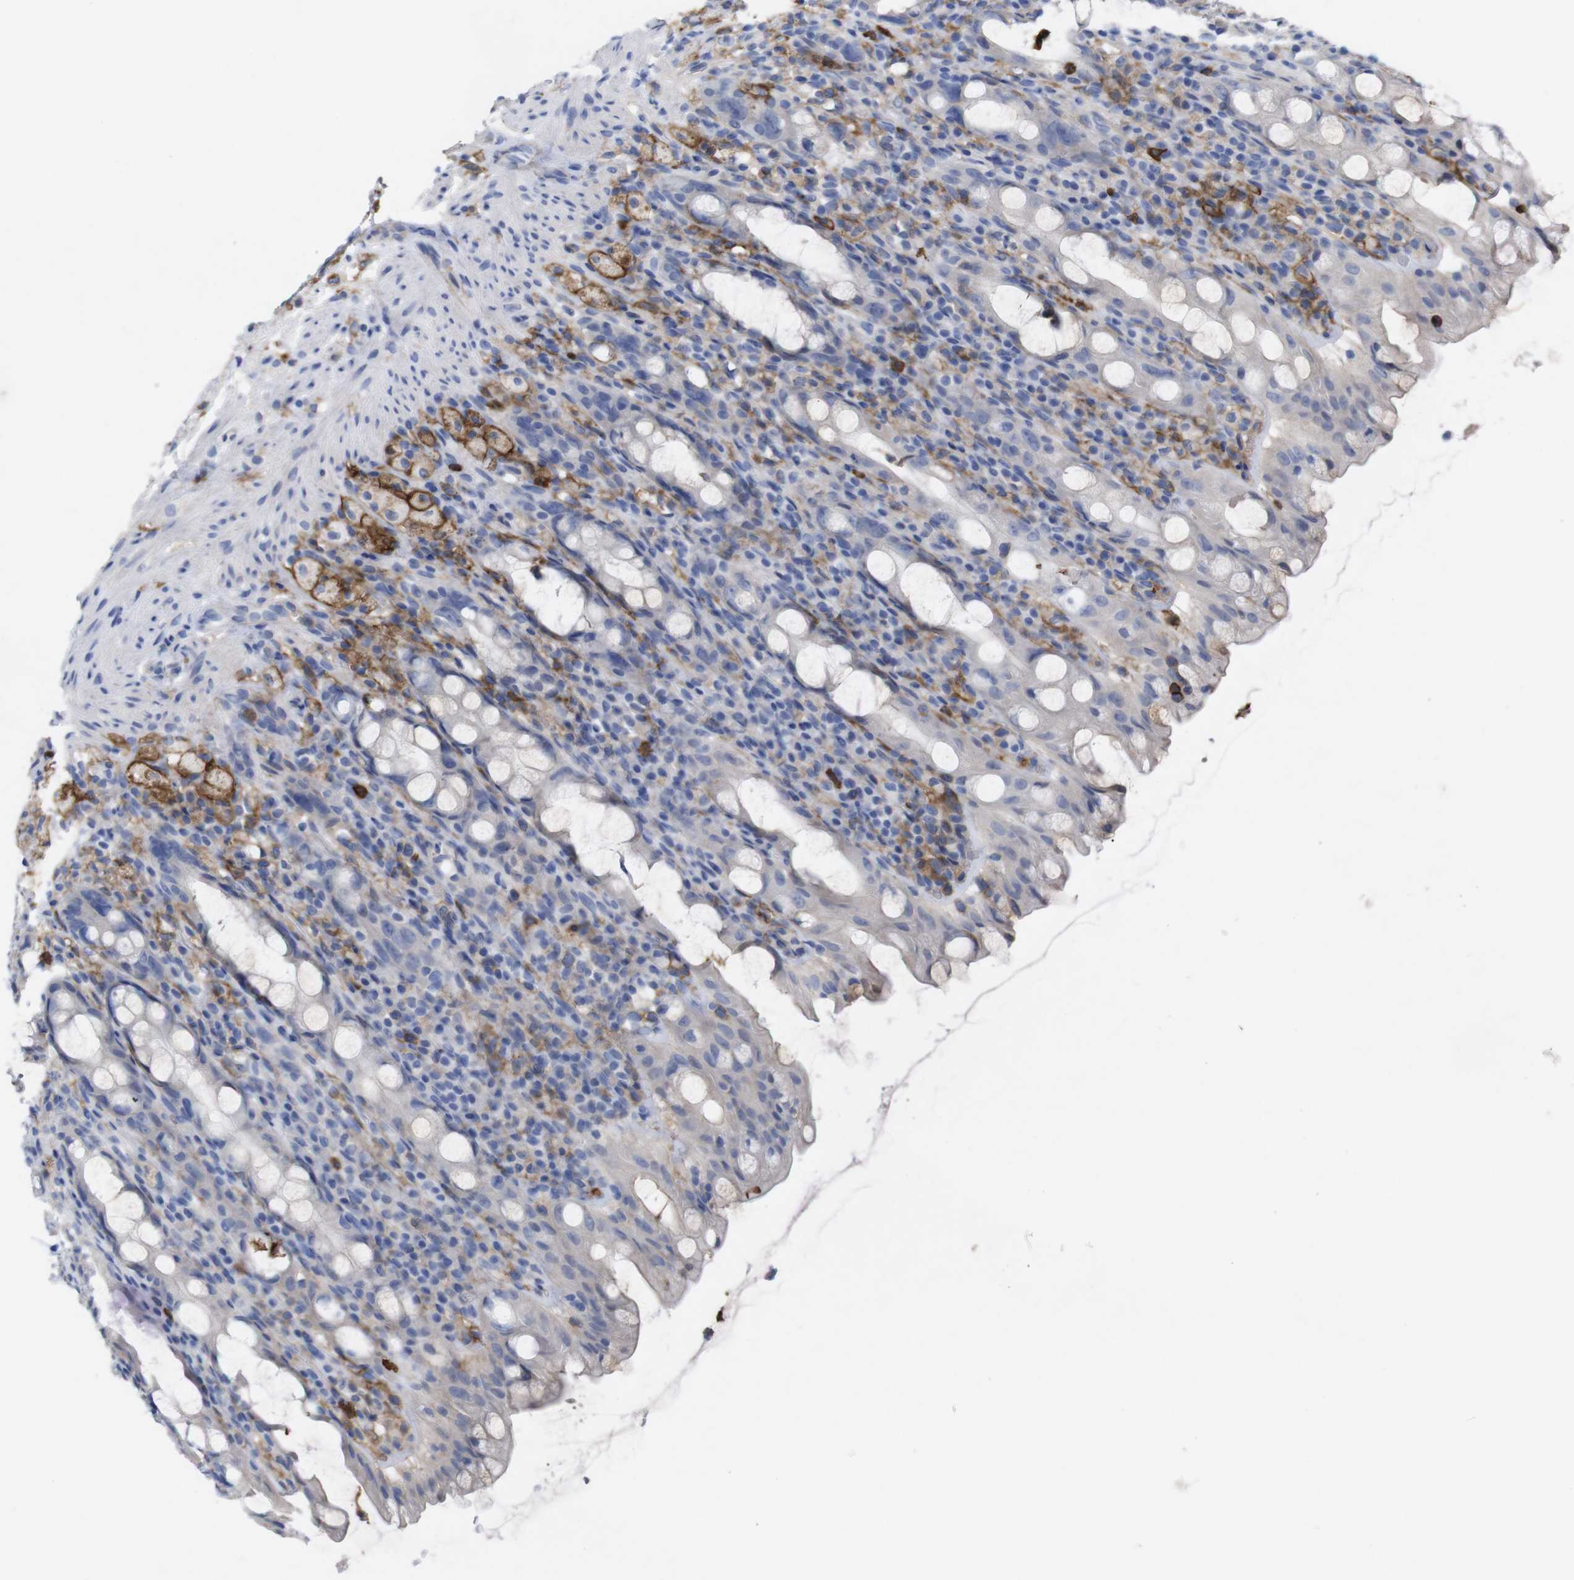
{"staining": {"intensity": "weak", "quantity": "<25%", "location": "cytoplasmic/membranous"}, "tissue": "rectum", "cell_type": "Glandular cells", "image_type": "normal", "snomed": [{"axis": "morphology", "description": "Normal tissue, NOS"}, {"axis": "topography", "description": "Rectum"}], "caption": "Photomicrograph shows no significant protein expression in glandular cells of benign rectum. (DAB IHC with hematoxylin counter stain).", "gene": "C5AR1", "patient": {"sex": "male", "age": 44}}